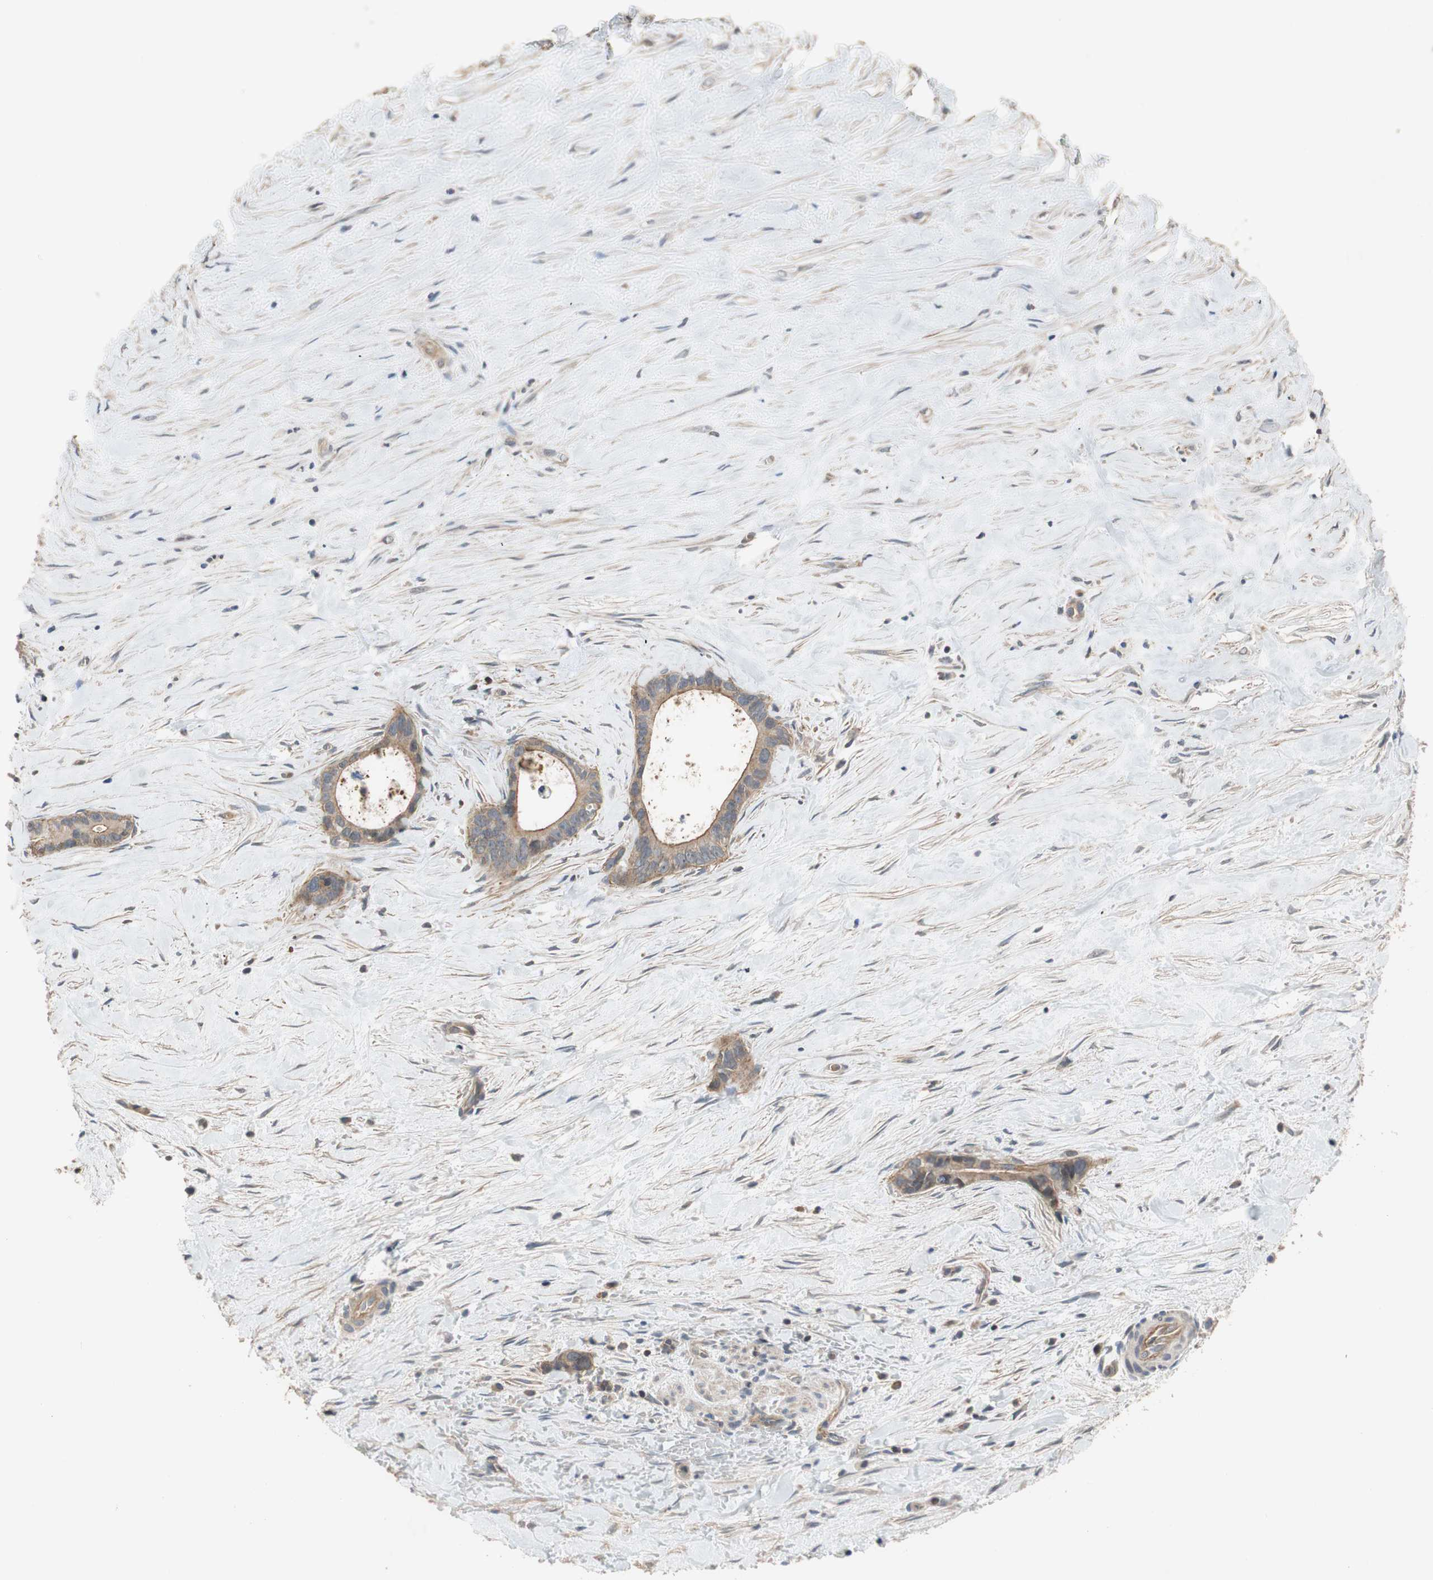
{"staining": {"intensity": "moderate", "quantity": ">75%", "location": "cytoplasmic/membranous"}, "tissue": "liver cancer", "cell_type": "Tumor cells", "image_type": "cancer", "snomed": [{"axis": "morphology", "description": "Cholangiocarcinoma"}, {"axis": "topography", "description": "Liver"}], "caption": "A micrograph of human cholangiocarcinoma (liver) stained for a protein displays moderate cytoplasmic/membranous brown staining in tumor cells. (DAB (3,3'-diaminobenzidine) IHC, brown staining for protein, blue staining for nuclei).", "gene": "MAP4K2", "patient": {"sex": "female", "age": 55}}